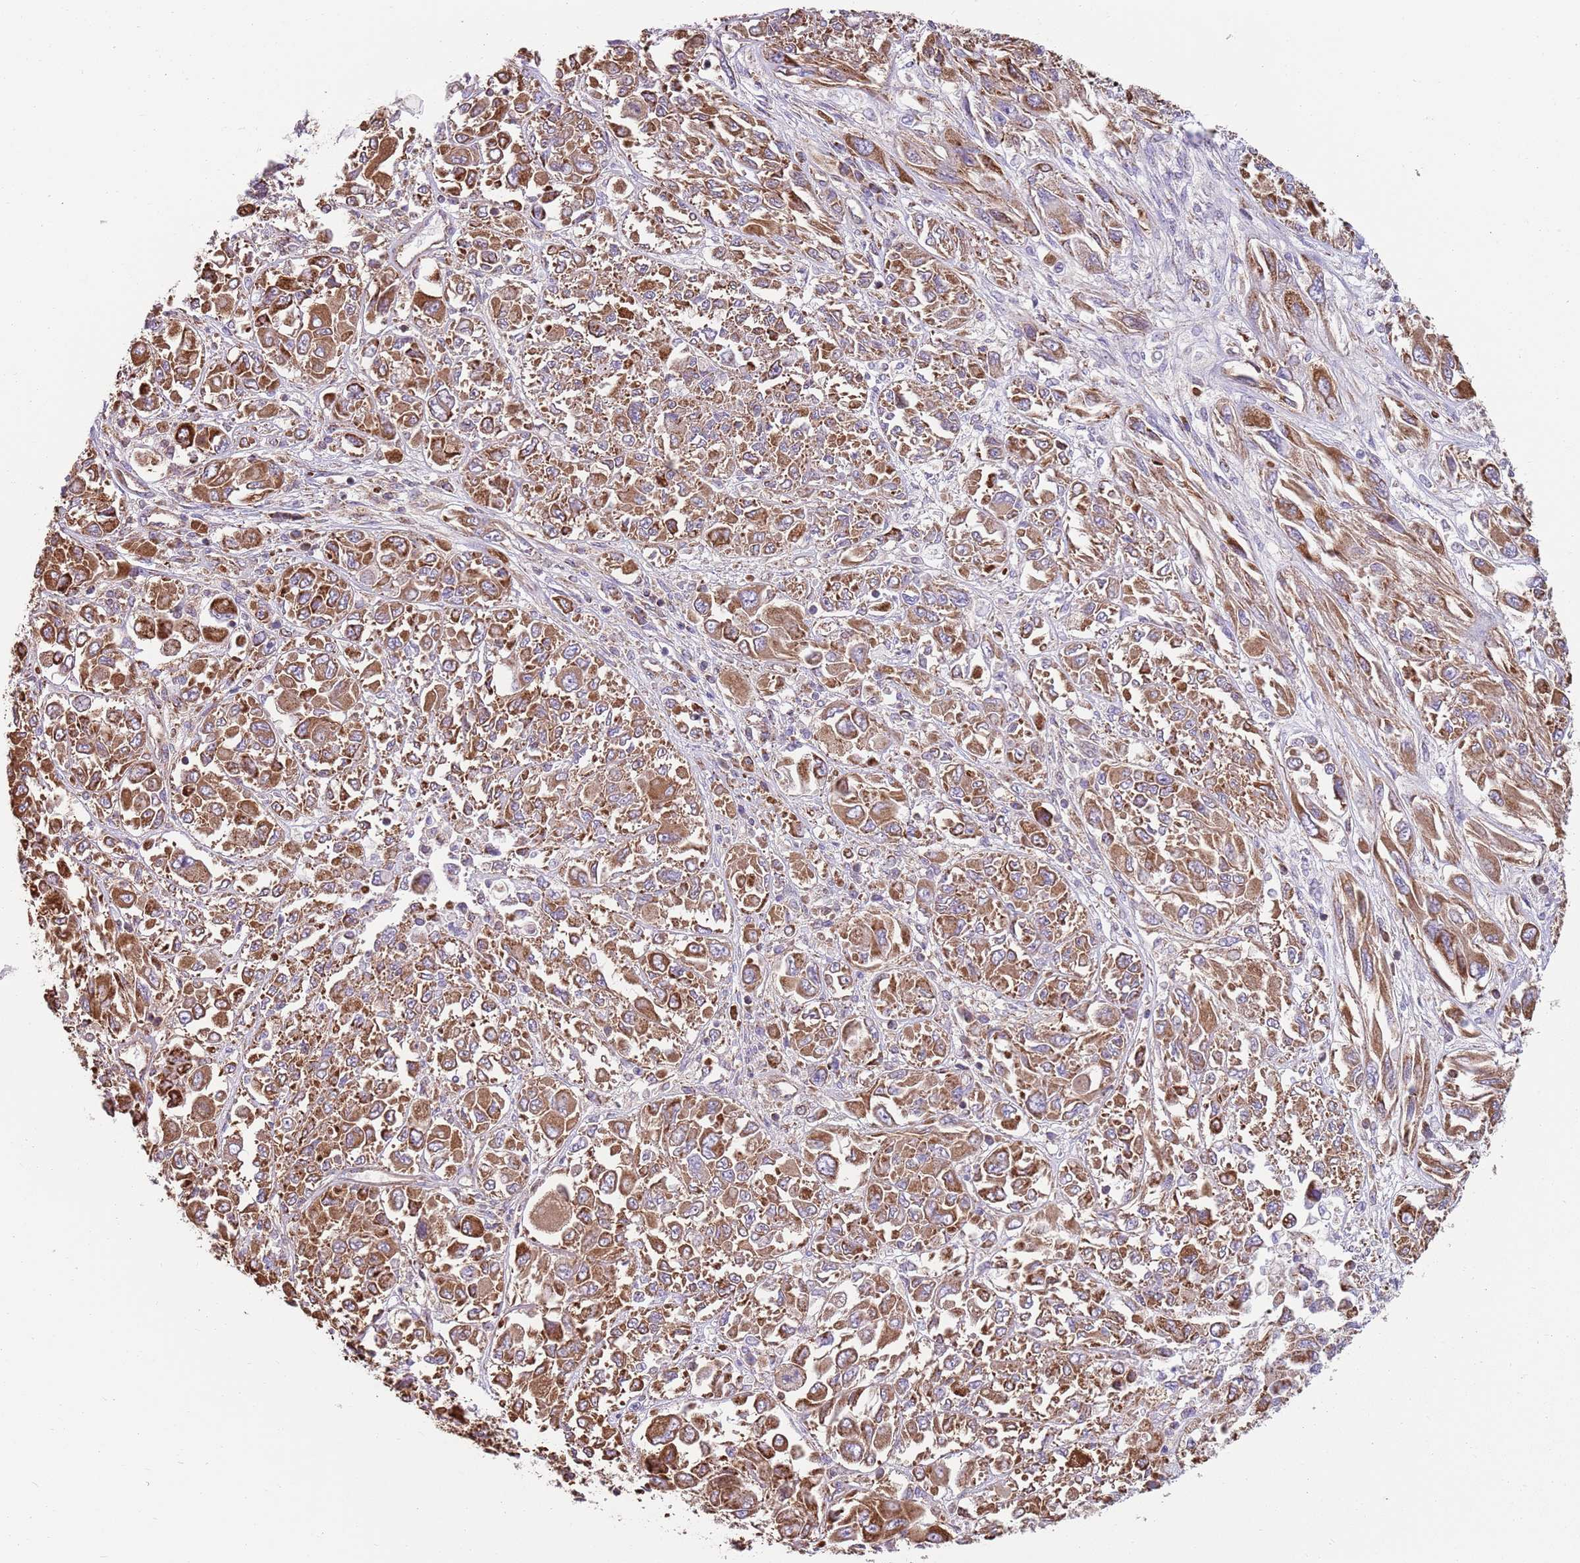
{"staining": {"intensity": "moderate", "quantity": ">75%", "location": "cytoplasmic/membranous"}, "tissue": "melanoma", "cell_type": "Tumor cells", "image_type": "cancer", "snomed": [{"axis": "morphology", "description": "Malignant melanoma, NOS"}, {"axis": "topography", "description": "Skin"}], "caption": "Malignant melanoma was stained to show a protein in brown. There is medium levels of moderate cytoplasmic/membranous staining in about >75% of tumor cells.", "gene": "TTLL1", "patient": {"sex": "female", "age": 91}}